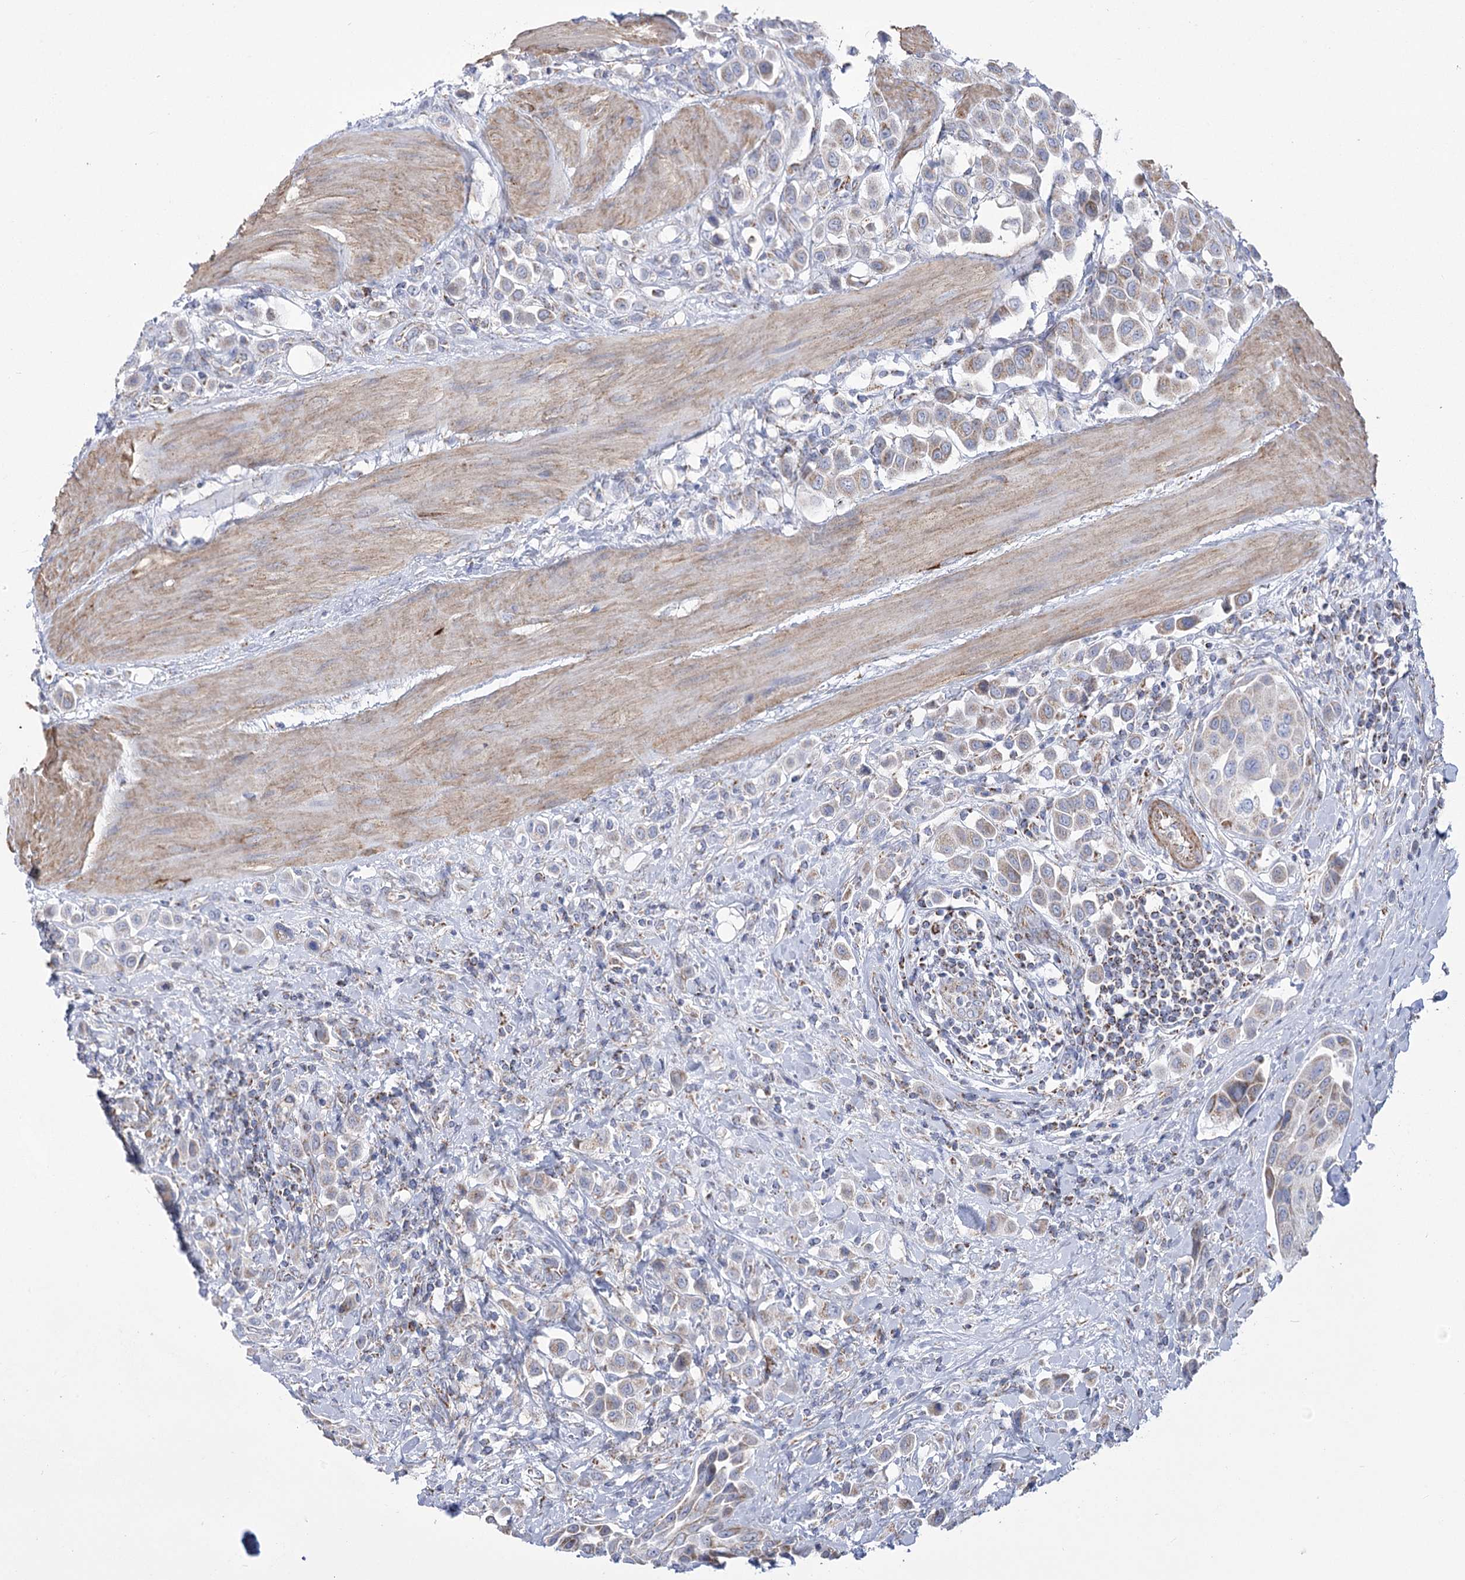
{"staining": {"intensity": "weak", "quantity": "25%-75%", "location": "cytoplasmic/membranous"}, "tissue": "urothelial cancer", "cell_type": "Tumor cells", "image_type": "cancer", "snomed": [{"axis": "morphology", "description": "Urothelial carcinoma, High grade"}, {"axis": "topography", "description": "Urinary bladder"}], "caption": "IHC photomicrograph of human urothelial cancer stained for a protein (brown), which exhibits low levels of weak cytoplasmic/membranous staining in approximately 25%-75% of tumor cells.", "gene": "PDHB", "patient": {"sex": "male", "age": 50}}